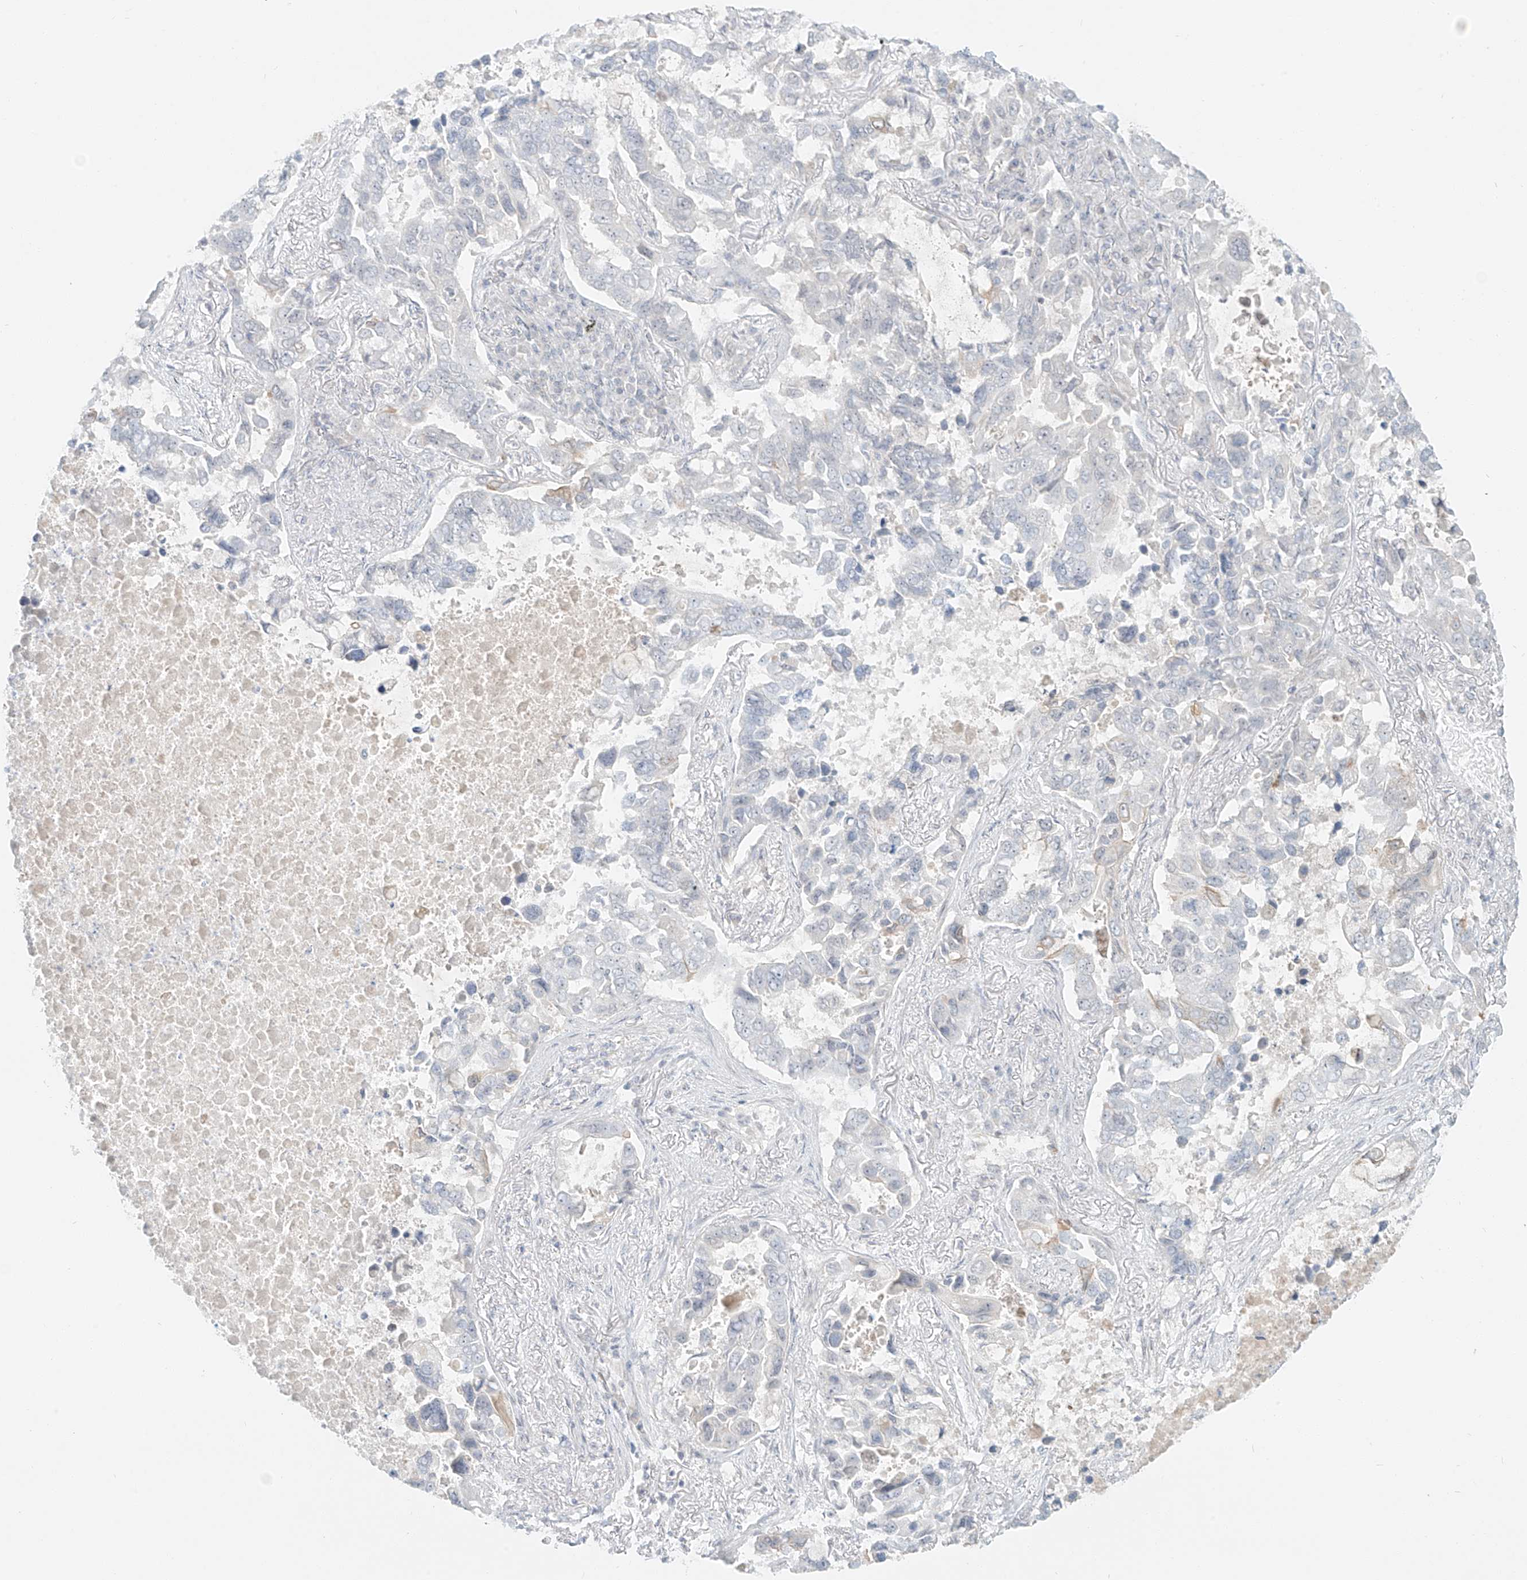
{"staining": {"intensity": "negative", "quantity": "none", "location": "none"}, "tissue": "lung cancer", "cell_type": "Tumor cells", "image_type": "cancer", "snomed": [{"axis": "morphology", "description": "Adenocarcinoma, NOS"}, {"axis": "topography", "description": "Lung"}], "caption": "This micrograph is of lung cancer stained with immunohistochemistry (IHC) to label a protein in brown with the nuclei are counter-stained blue. There is no staining in tumor cells.", "gene": "ZNF774", "patient": {"sex": "male", "age": 64}}